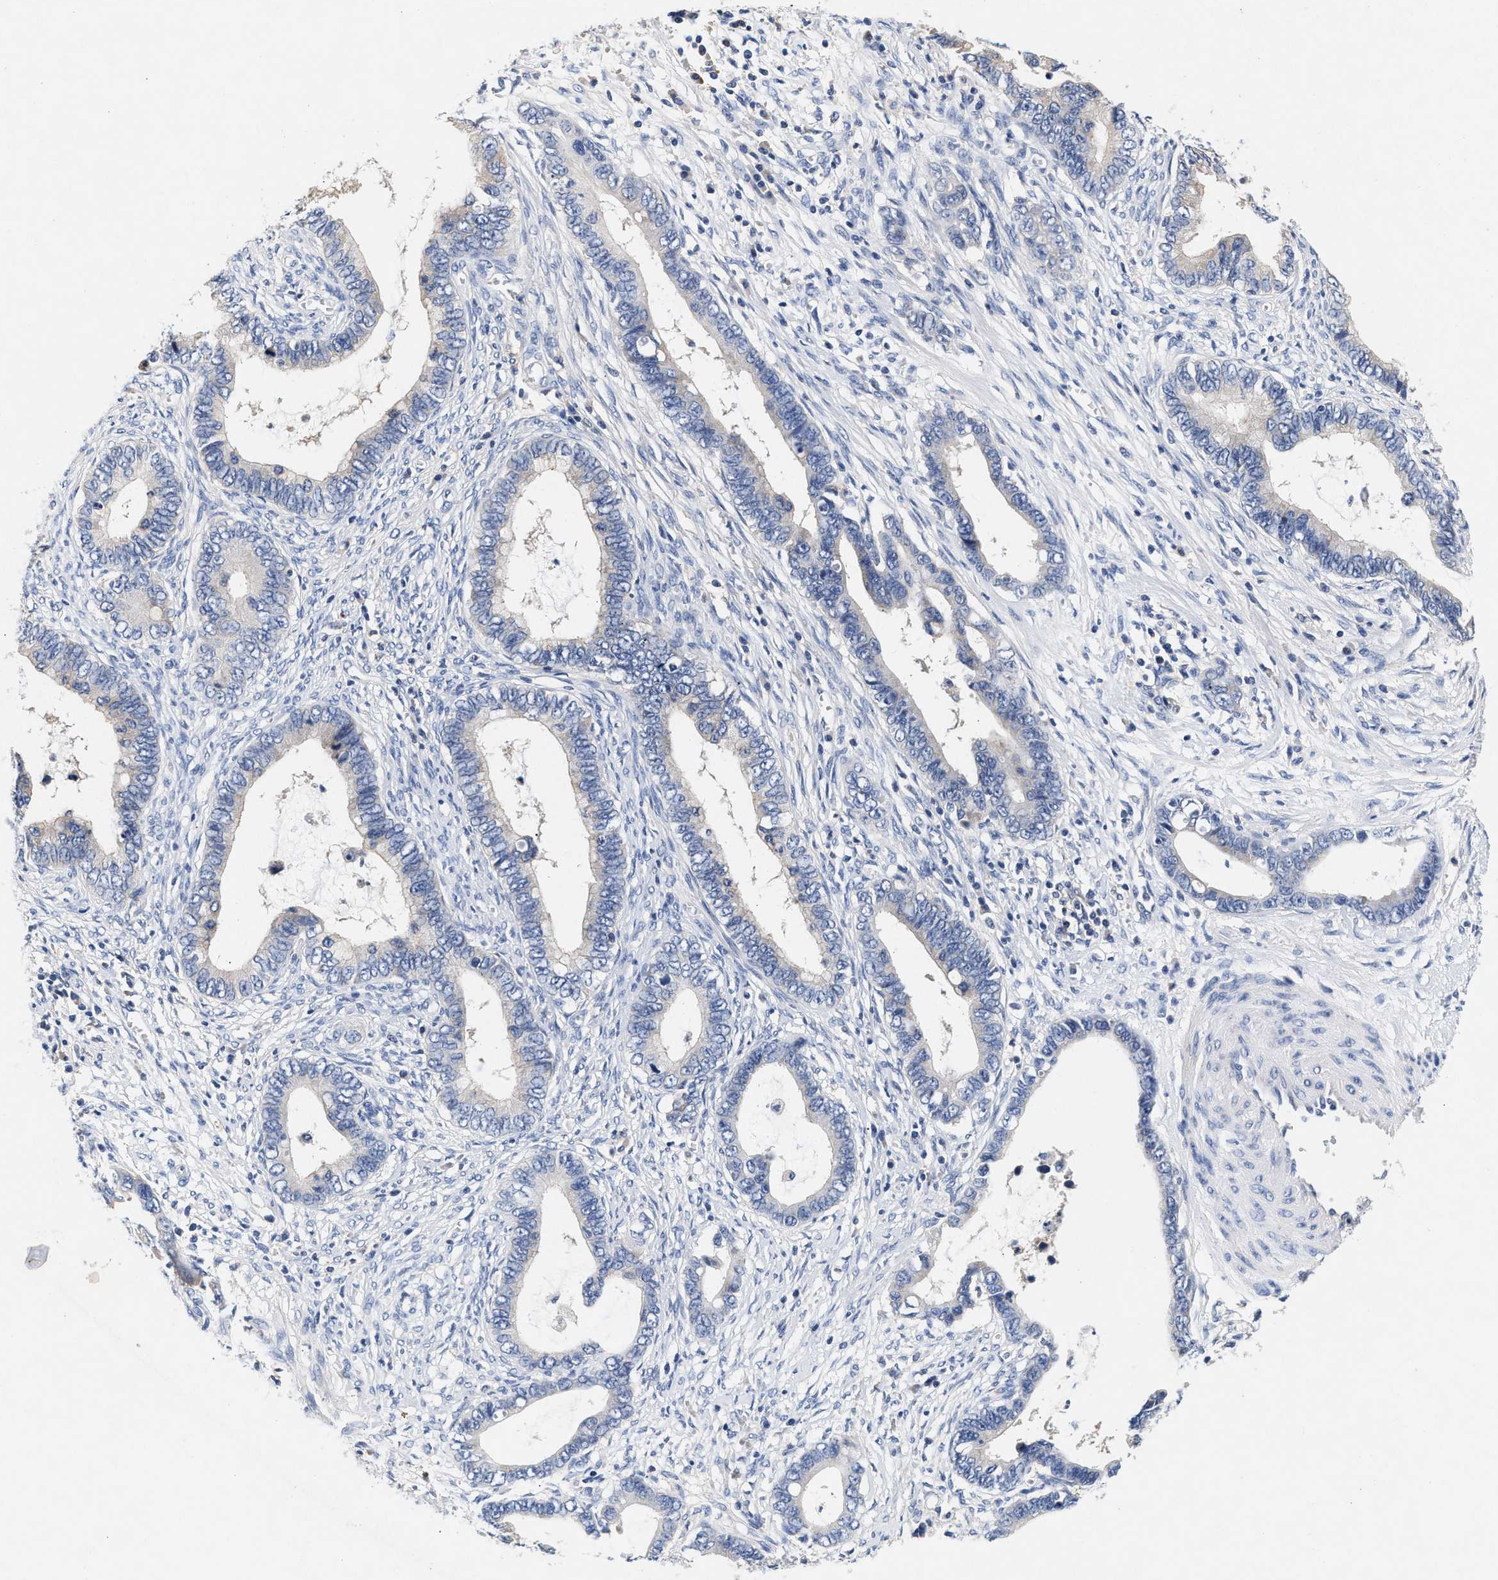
{"staining": {"intensity": "weak", "quantity": "<25%", "location": "cytoplasmic/membranous"}, "tissue": "cervical cancer", "cell_type": "Tumor cells", "image_type": "cancer", "snomed": [{"axis": "morphology", "description": "Adenocarcinoma, NOS"}, {"axis": "topography", "description": "Cervix"}], "caption": "A micrograph of human cervical adenocarcinoma is negative for staining in tumor cells. (Brightfield microscopy of DAB (3,3'-diaminobenzidine) immunohistochemistry at high magnification).", "gene": "GNAI3", "patient": {"sex": "female", "age": 44}}